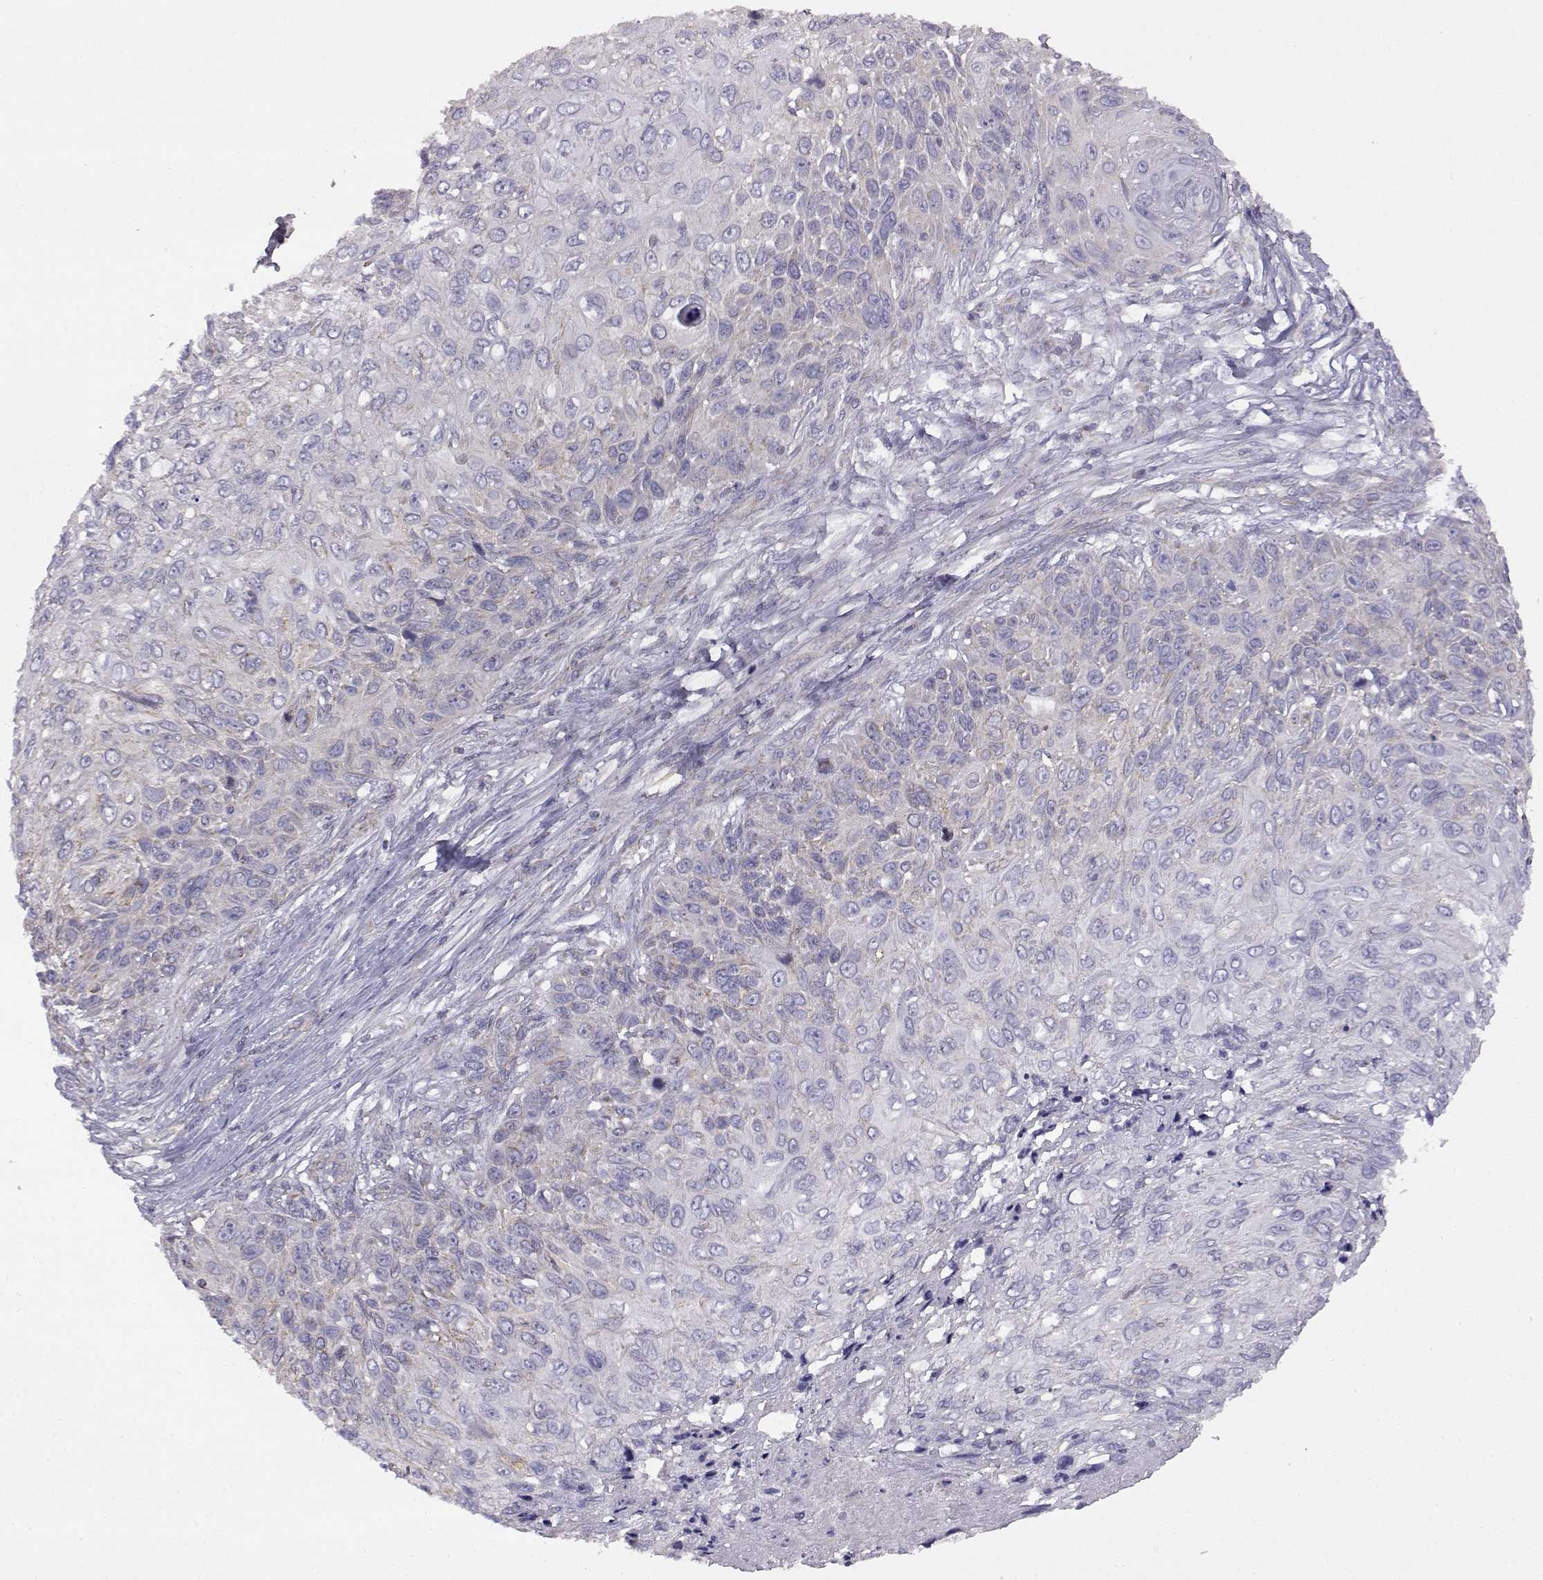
{"staining": {"intensity": "negative", "quantity": "none", "location": "none"}, "tissue": "skin cancer", "cell_type": "Tumor cells", "image_type": "cancer", "snomed": [{"axis": "morphology", "description": "Squamous cell carcinoma, NOS"}, {"axis": "topography", "description": "Skin"}], "caption": "There is no significant positivity in tumor cells of skin cancer (squamous cell carcinoma).", "gene": "DDC", "patient": {"sex": "male", "age": 92}}